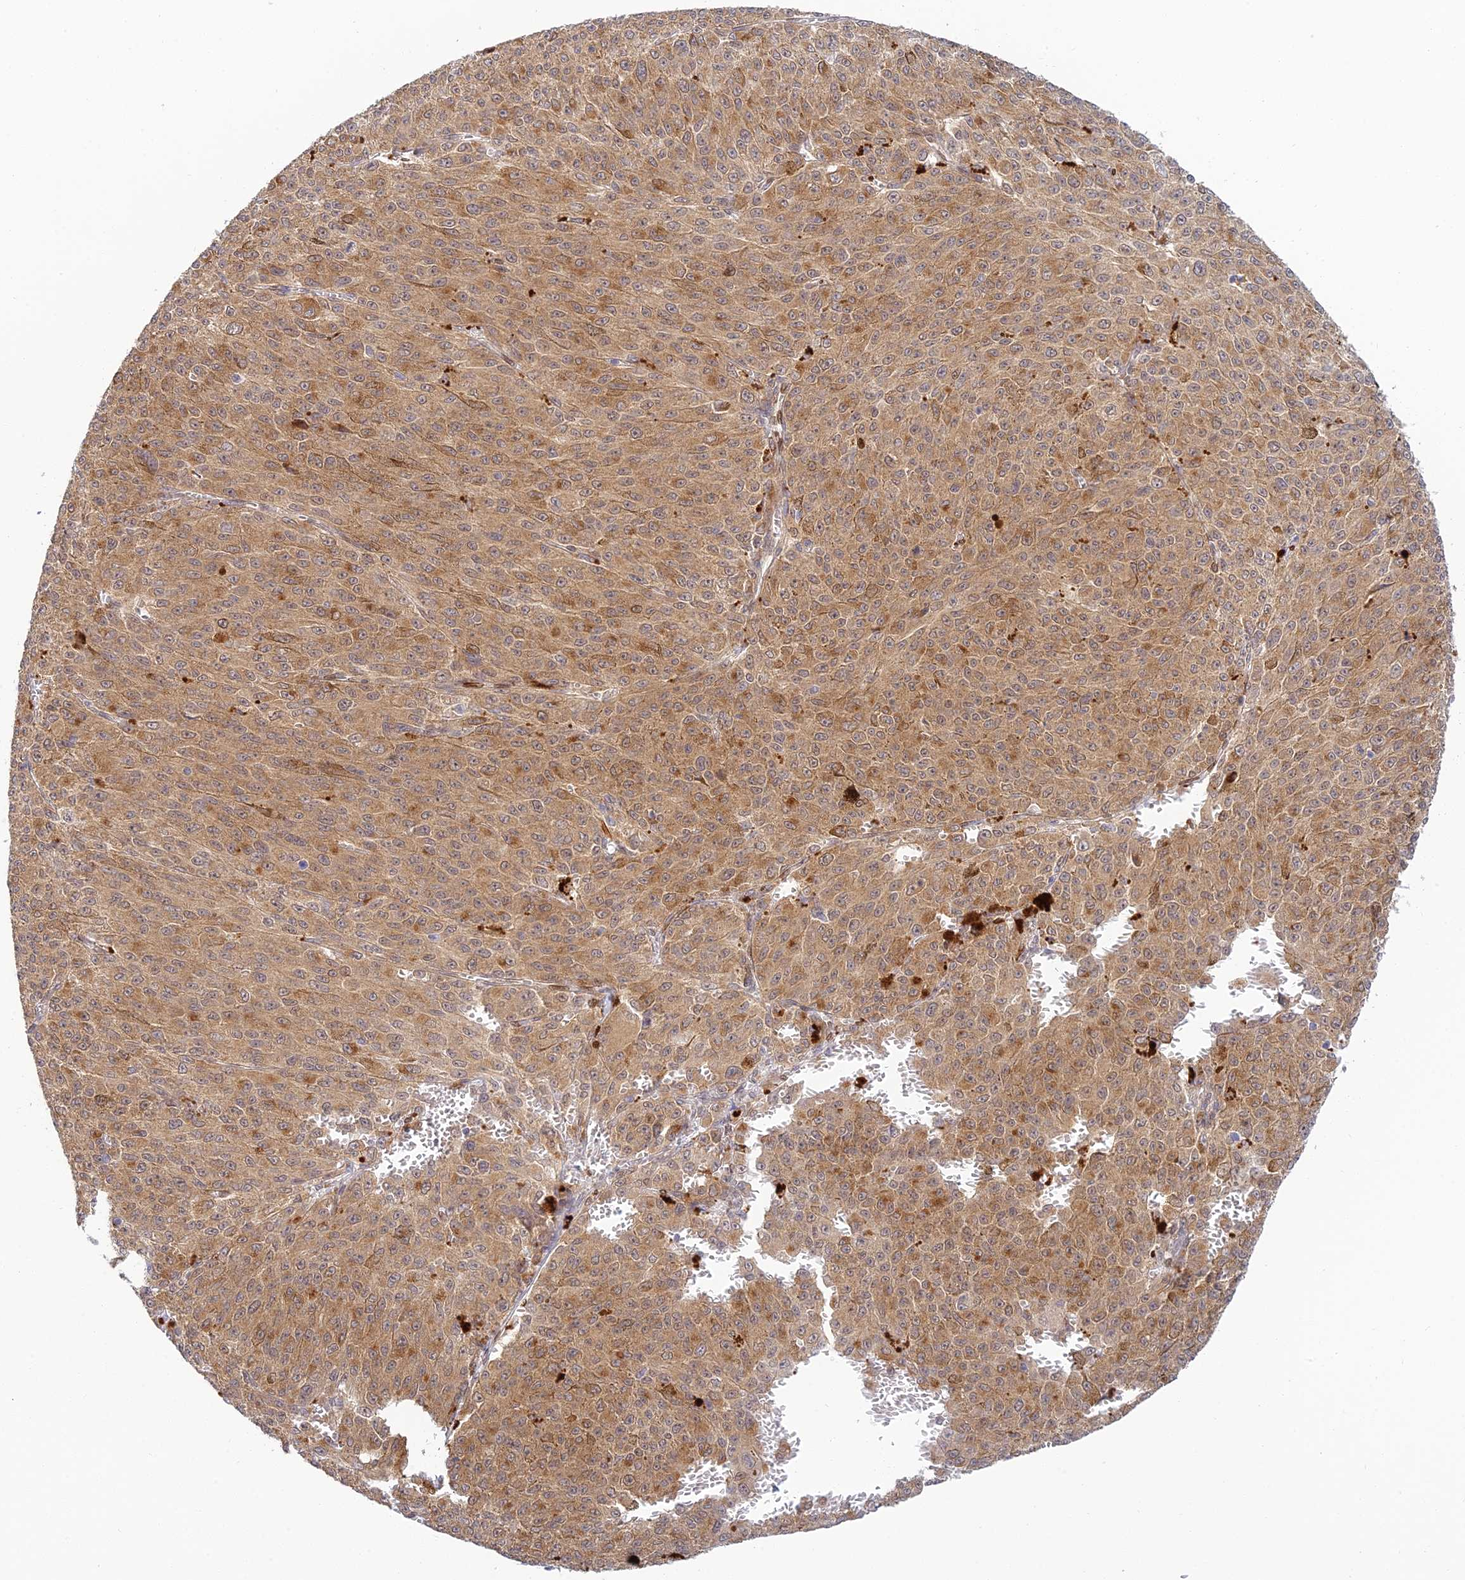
{"staining": {"intensity": "weak", "quantity": ">75%", "location": "cytoplasmic/membranous"}, "tissue": "melanoma", "cell_type": "Tumor cells", "image_type": "cancer", "snomed": [{"axis": "morphology", "description": "Malignant melanoma, NOS"}, {"axis": "topography", "description": "Skin"}], "caption": "This histopathology image exhibits immunohistochemistry staining of melanoma, with low weak cytoplasmic/membranous staining in about >75% of tumor cells.", "gene": "SKIC8", "patient": {"sex": "female", "age": 52}}